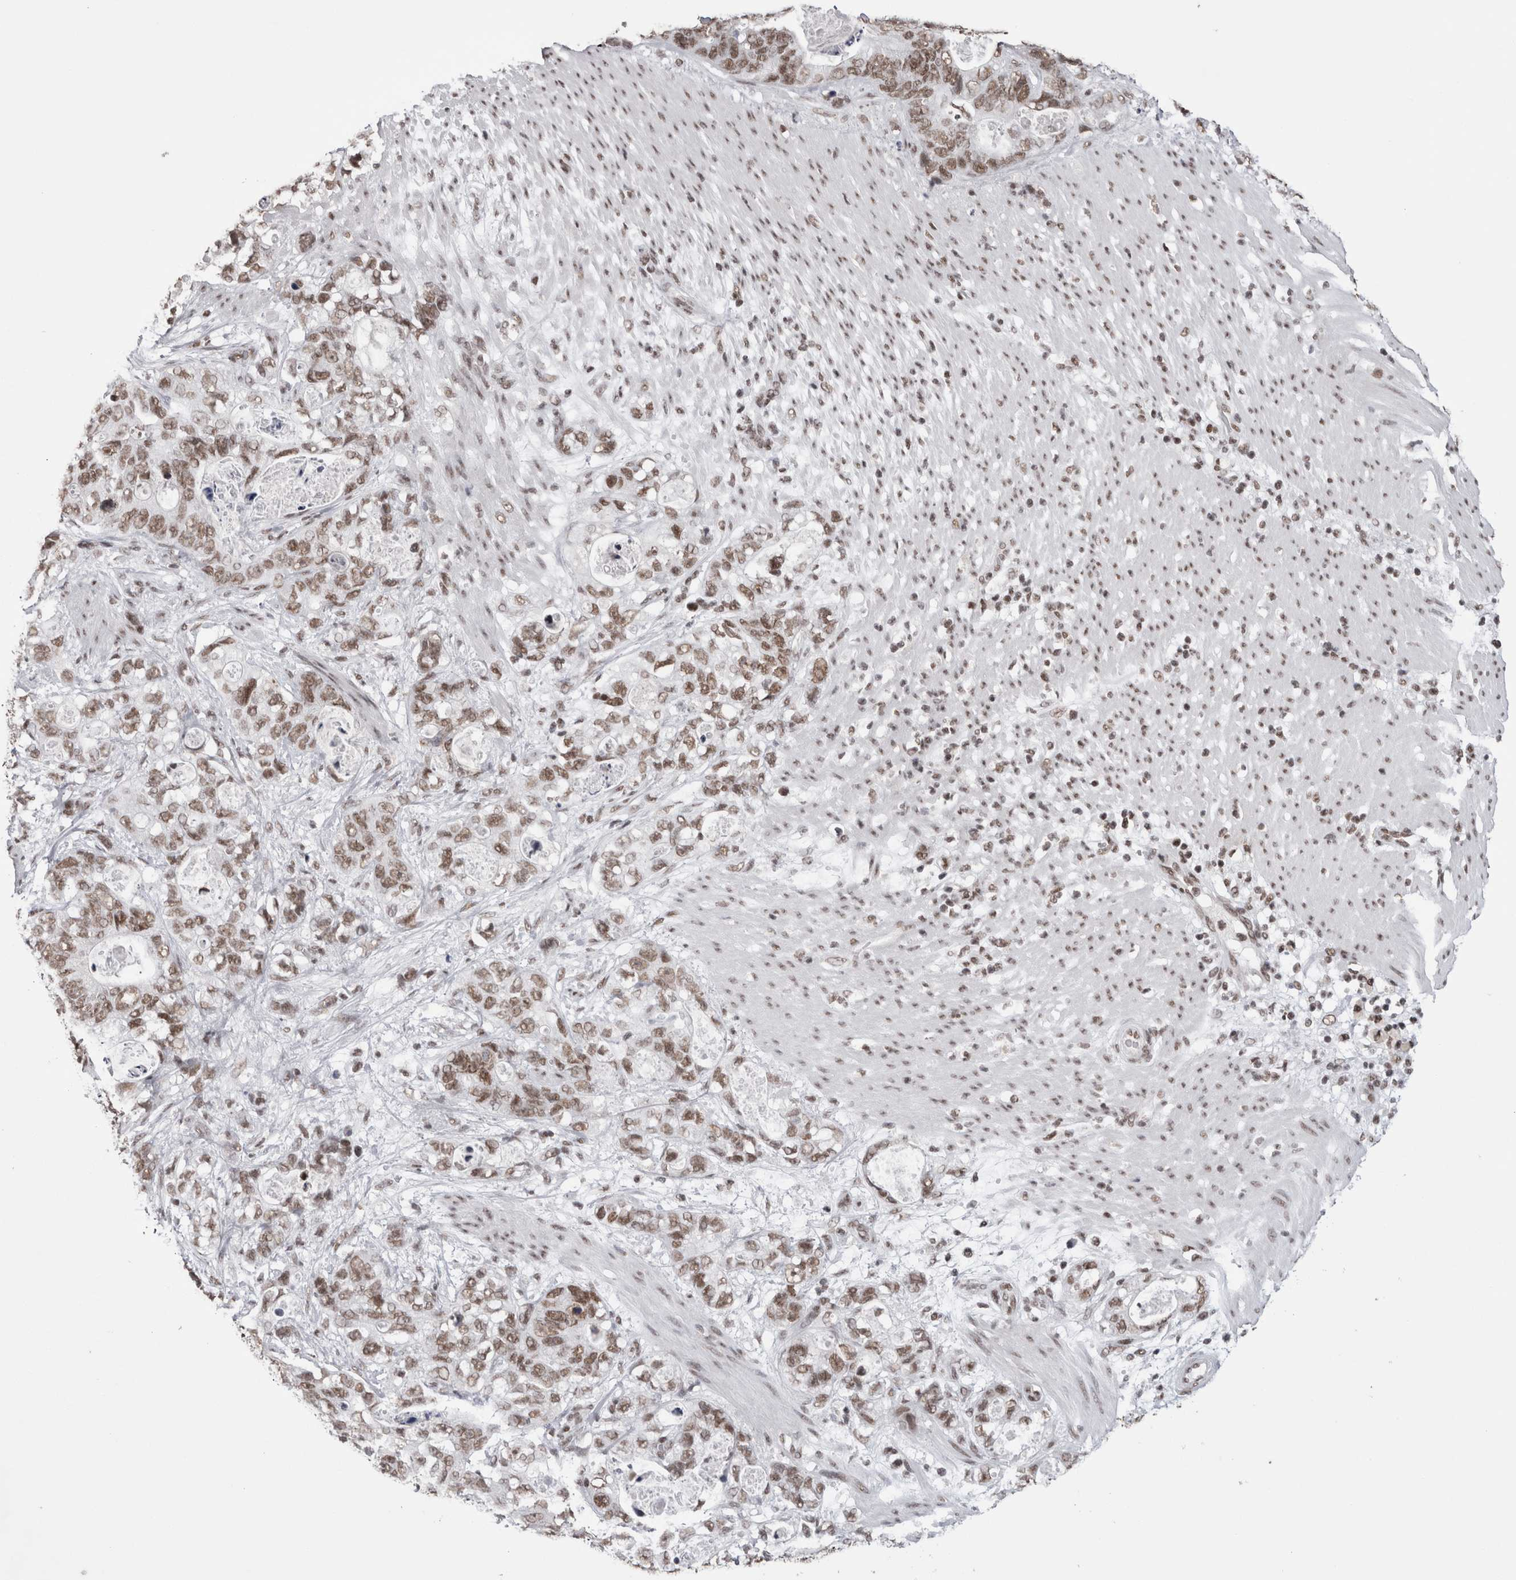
{"staining": {"intensity": "moderate", "quantity": ">75%", "location": "nuclear"}, "tissue": "stomach cancer", "cell_type": "Tumor cells", "image_type": "cancer", "snomed": [{"axis": "morphology", "description": "Normal tissue, NOS"}, {"axis": "morphology", "description": "Adenocarcinoma, NOS"}, {"axis": "topography", "description": "Stomach"}], "caption": "Protein expression analysis of adenocarcinoma (stomach) exhibits moderate nuclear expression in approximately >75% of tumor cells.", "gene": "SMC1A", "patient": {"sex": "female", "age": 89}}